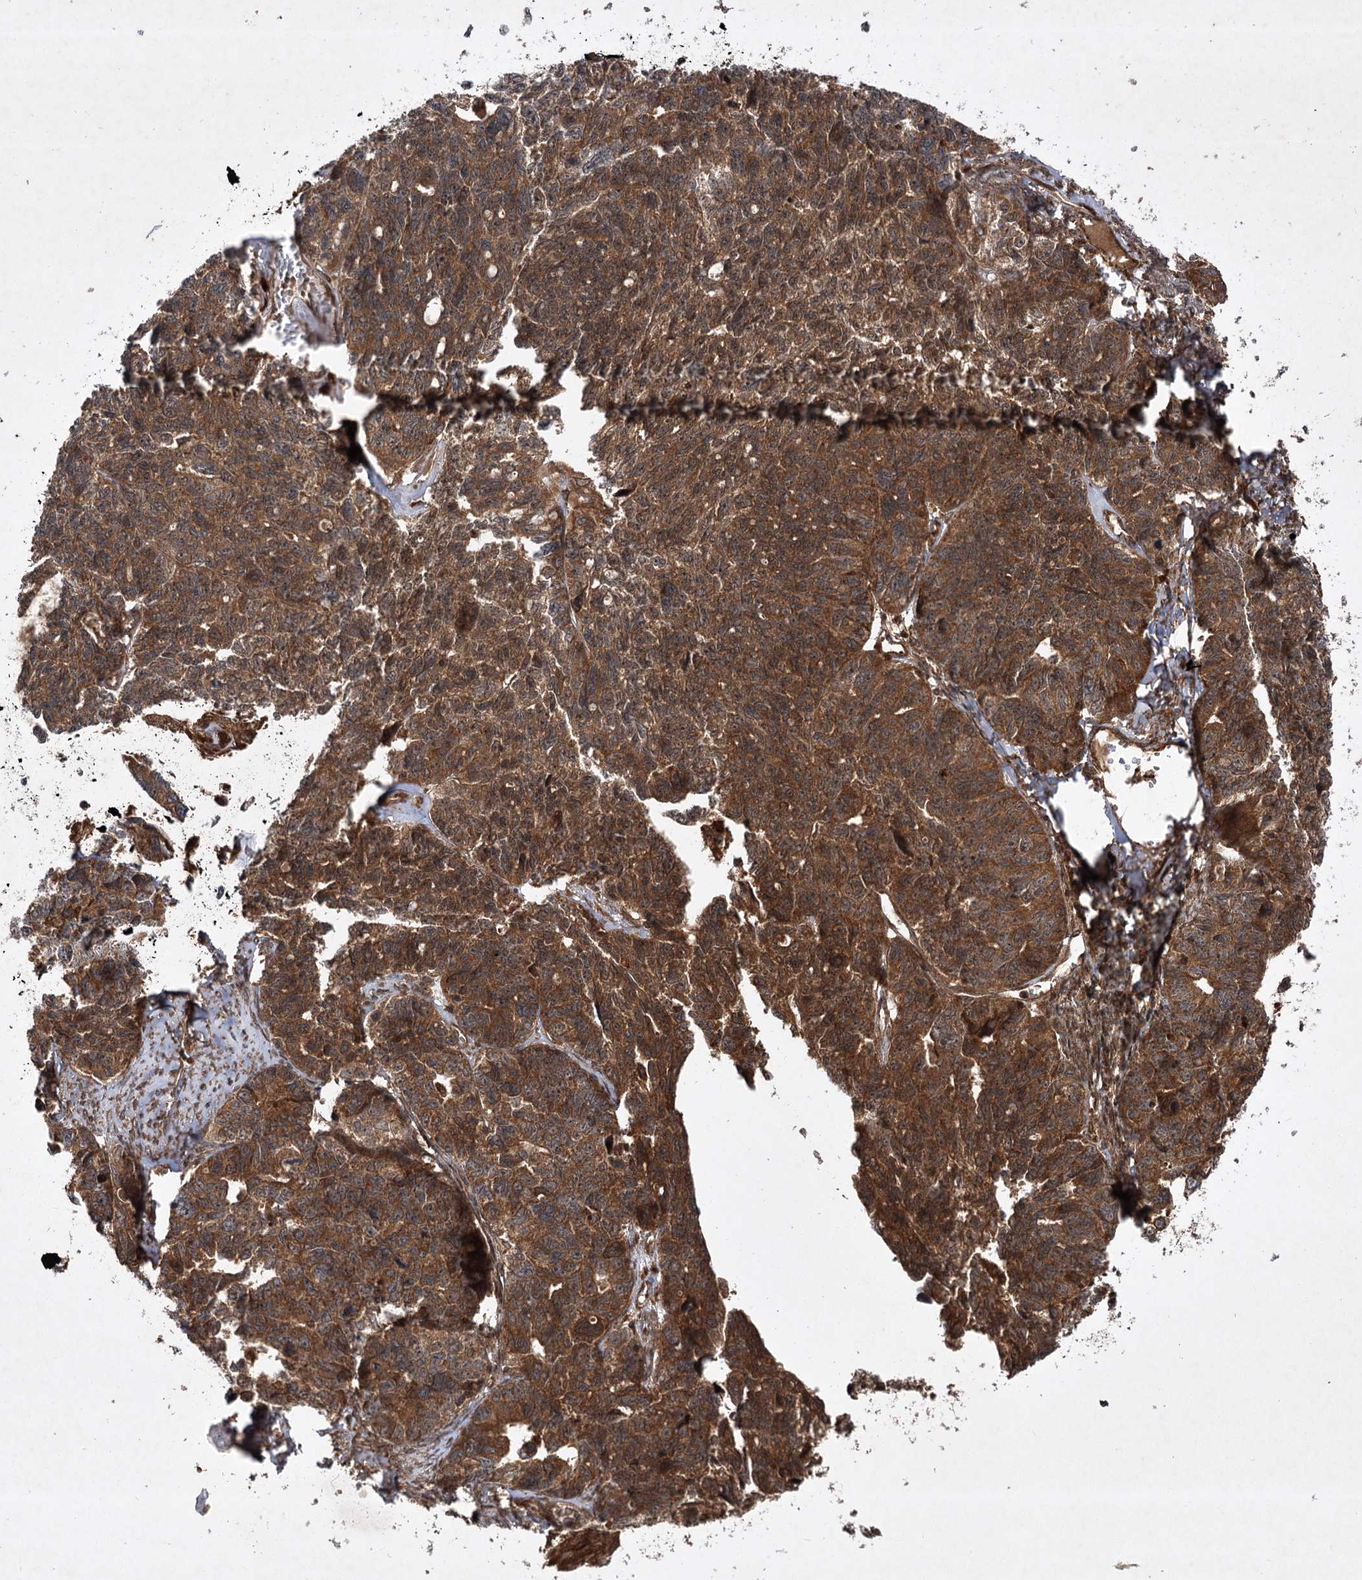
{"staining": {"intensity": "strong", "quantity": ">75%", "location": "cytoplasmic/membranous"}, "tissue": "ovarian cancer", "cell_type": "Tumor cells", "image_type": "cancer", "snomed": [{"axis": "morphology", "description": "Cystadenocarcinoma, serous, NOS"}, {"axis": "topography", "description": "Ovary"}], "caption": "Strong cytoplasmic/membranous positivity for a protein is seen in about >75% of tumor cells of serous cystadenocarcinoma (ovarian) using immunohistochemistry.", "gene": "DNAJC13", "patient": {"sex": "female", "age": 79}}